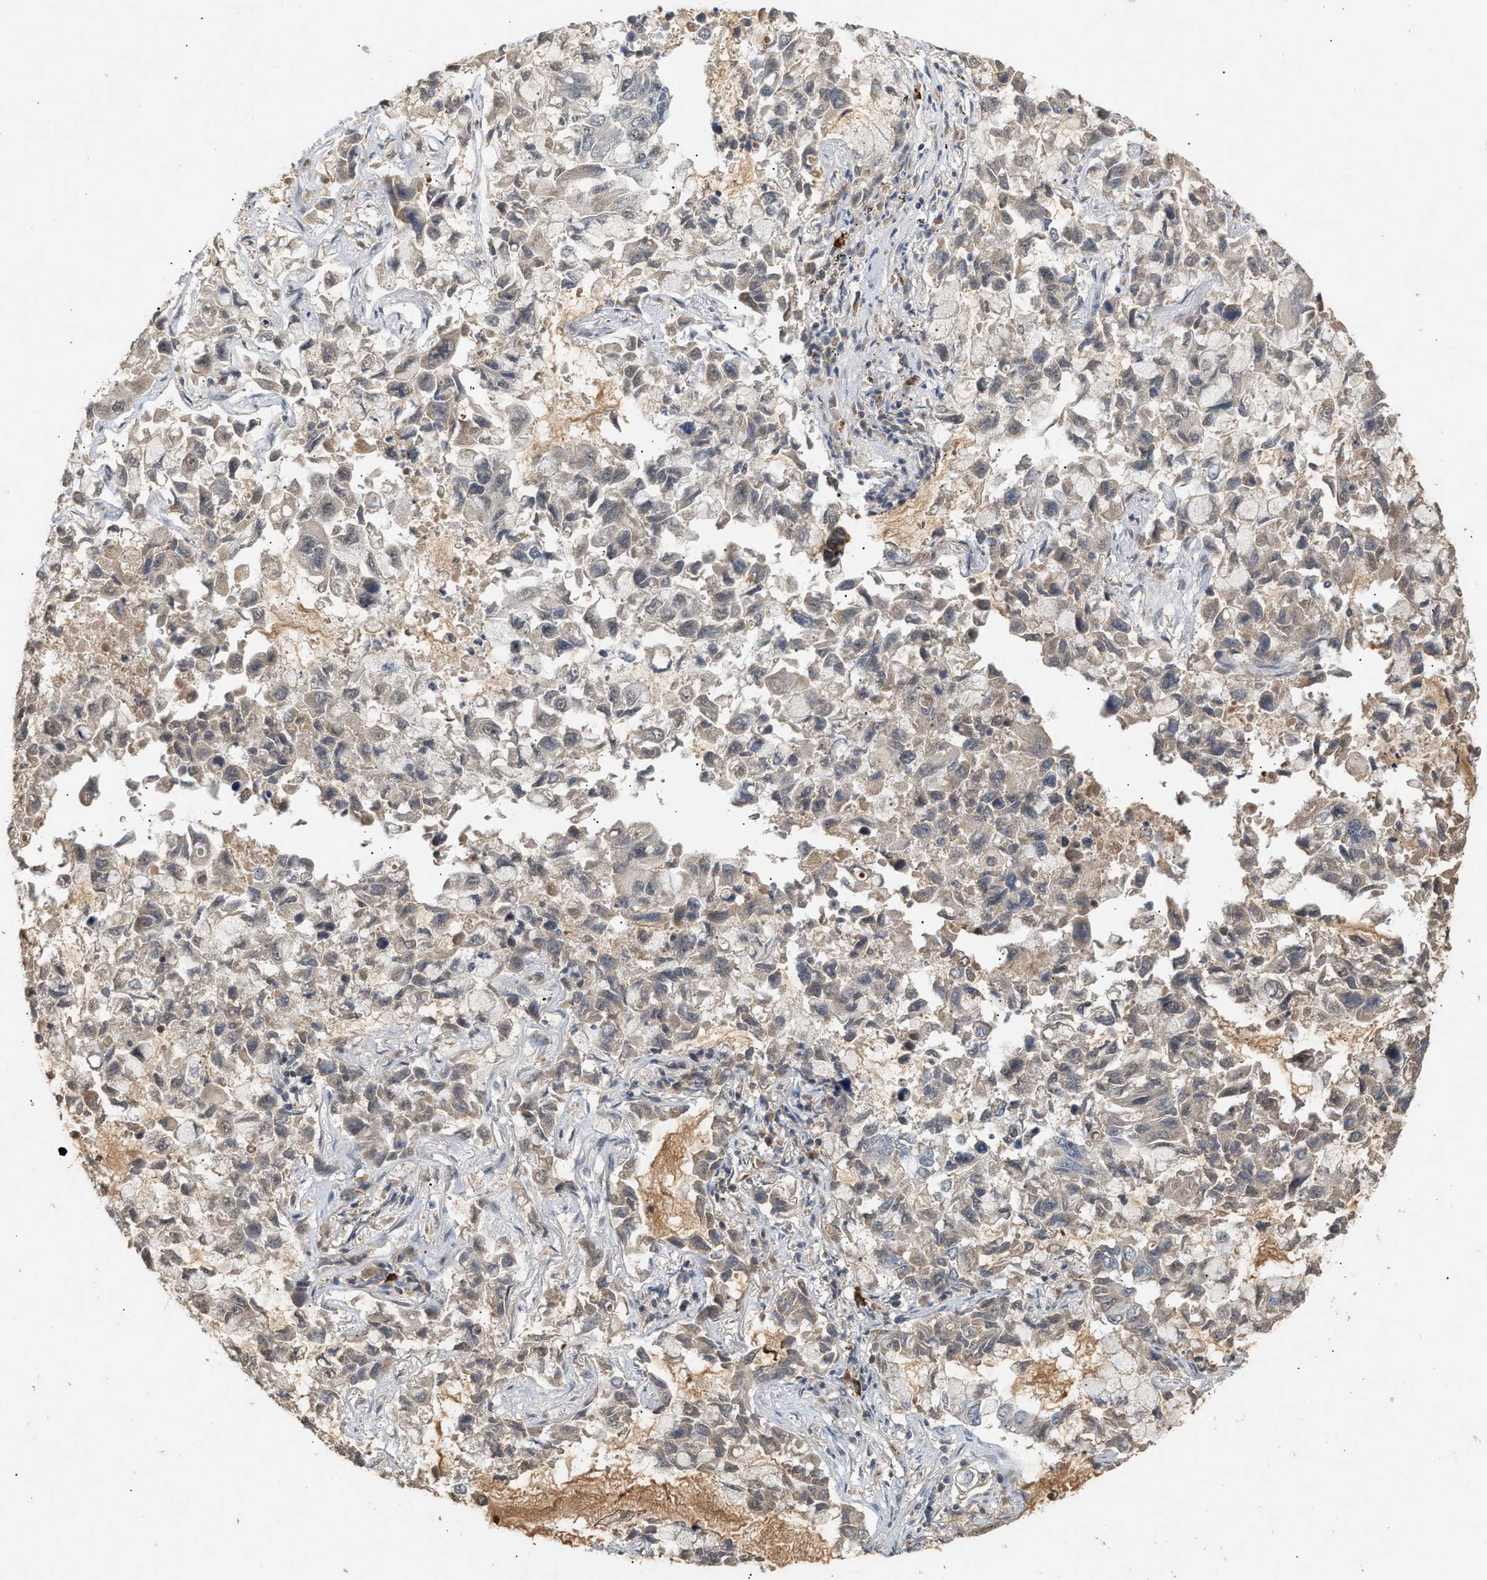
{"staining": {"intensity": "weak", "quantity": "<25%", "location": "cytoplasmic/membranous"}, "tissue": "lung cancer", "cell_type": "Tumor cells", "image_type": "cancer", "snomed": [{"axis": "morphology", "description": "Adenocarcinoma, NOS"}, {"axis": "topography", "description": "Lung"}], "caption": "Immunohistochemical staining of adenocarcinoma (lung) shows no significant staining in tumor cells.", "gene": "ZFAND5", "patient": {"sex": "male", "age": 64}}